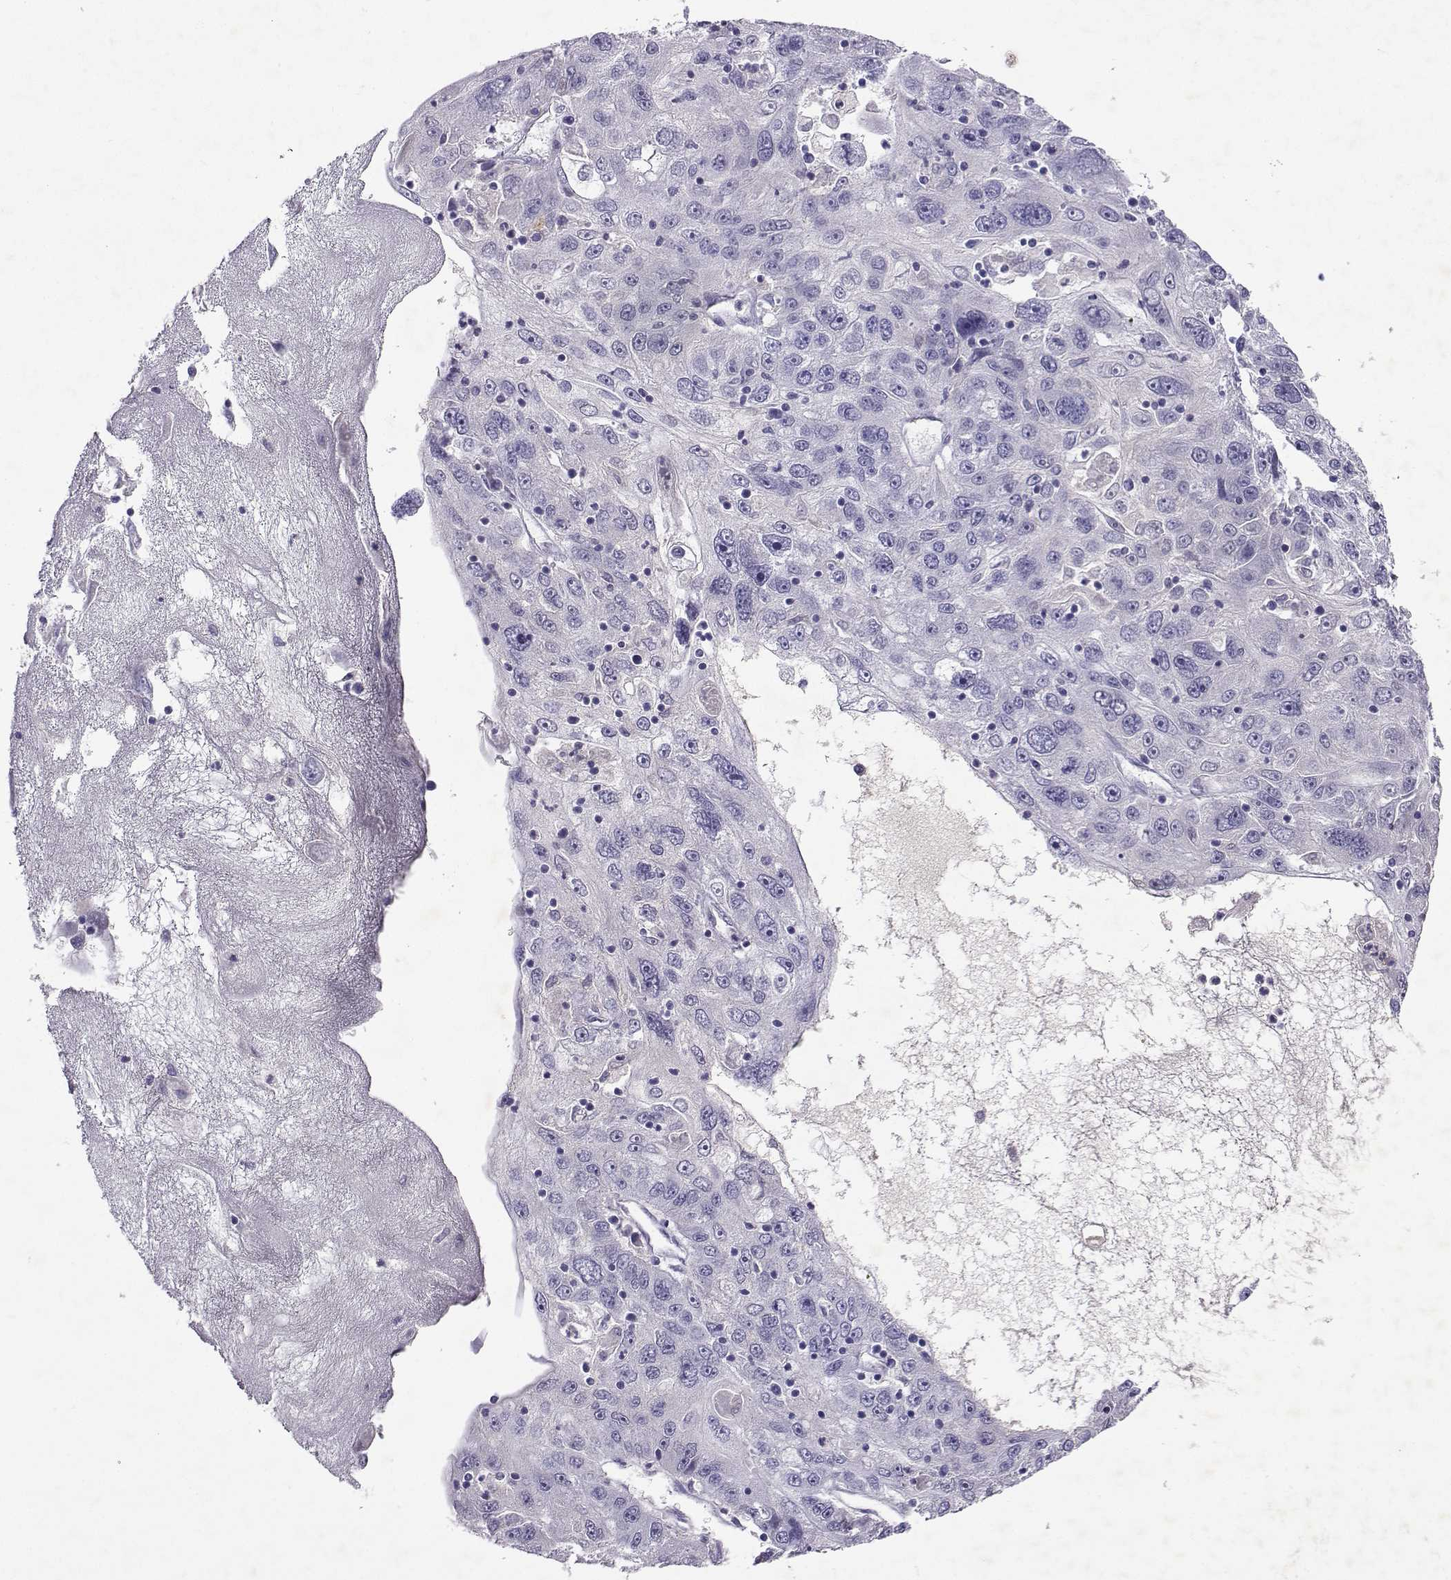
{"staining": {"intensity": "negative", "quantity": "none", "location": "none"}, "tissue": "stomach cancer", "cell_type": "Tumor cells", "image_type": "cancer", "snomed": [{"axis": "morphology", "description": "Adenocarcinoma, NOS"}, {"axis": "topography", "description": "Stomach"}], "caption": "A high-resolution histopathology image shows immunohistochemistry staining of stomach cancer, which exhibits no significant positivity in tumor cells.", "gene": "GRIK4", "patient": {"sex": "male", "age": 56}}